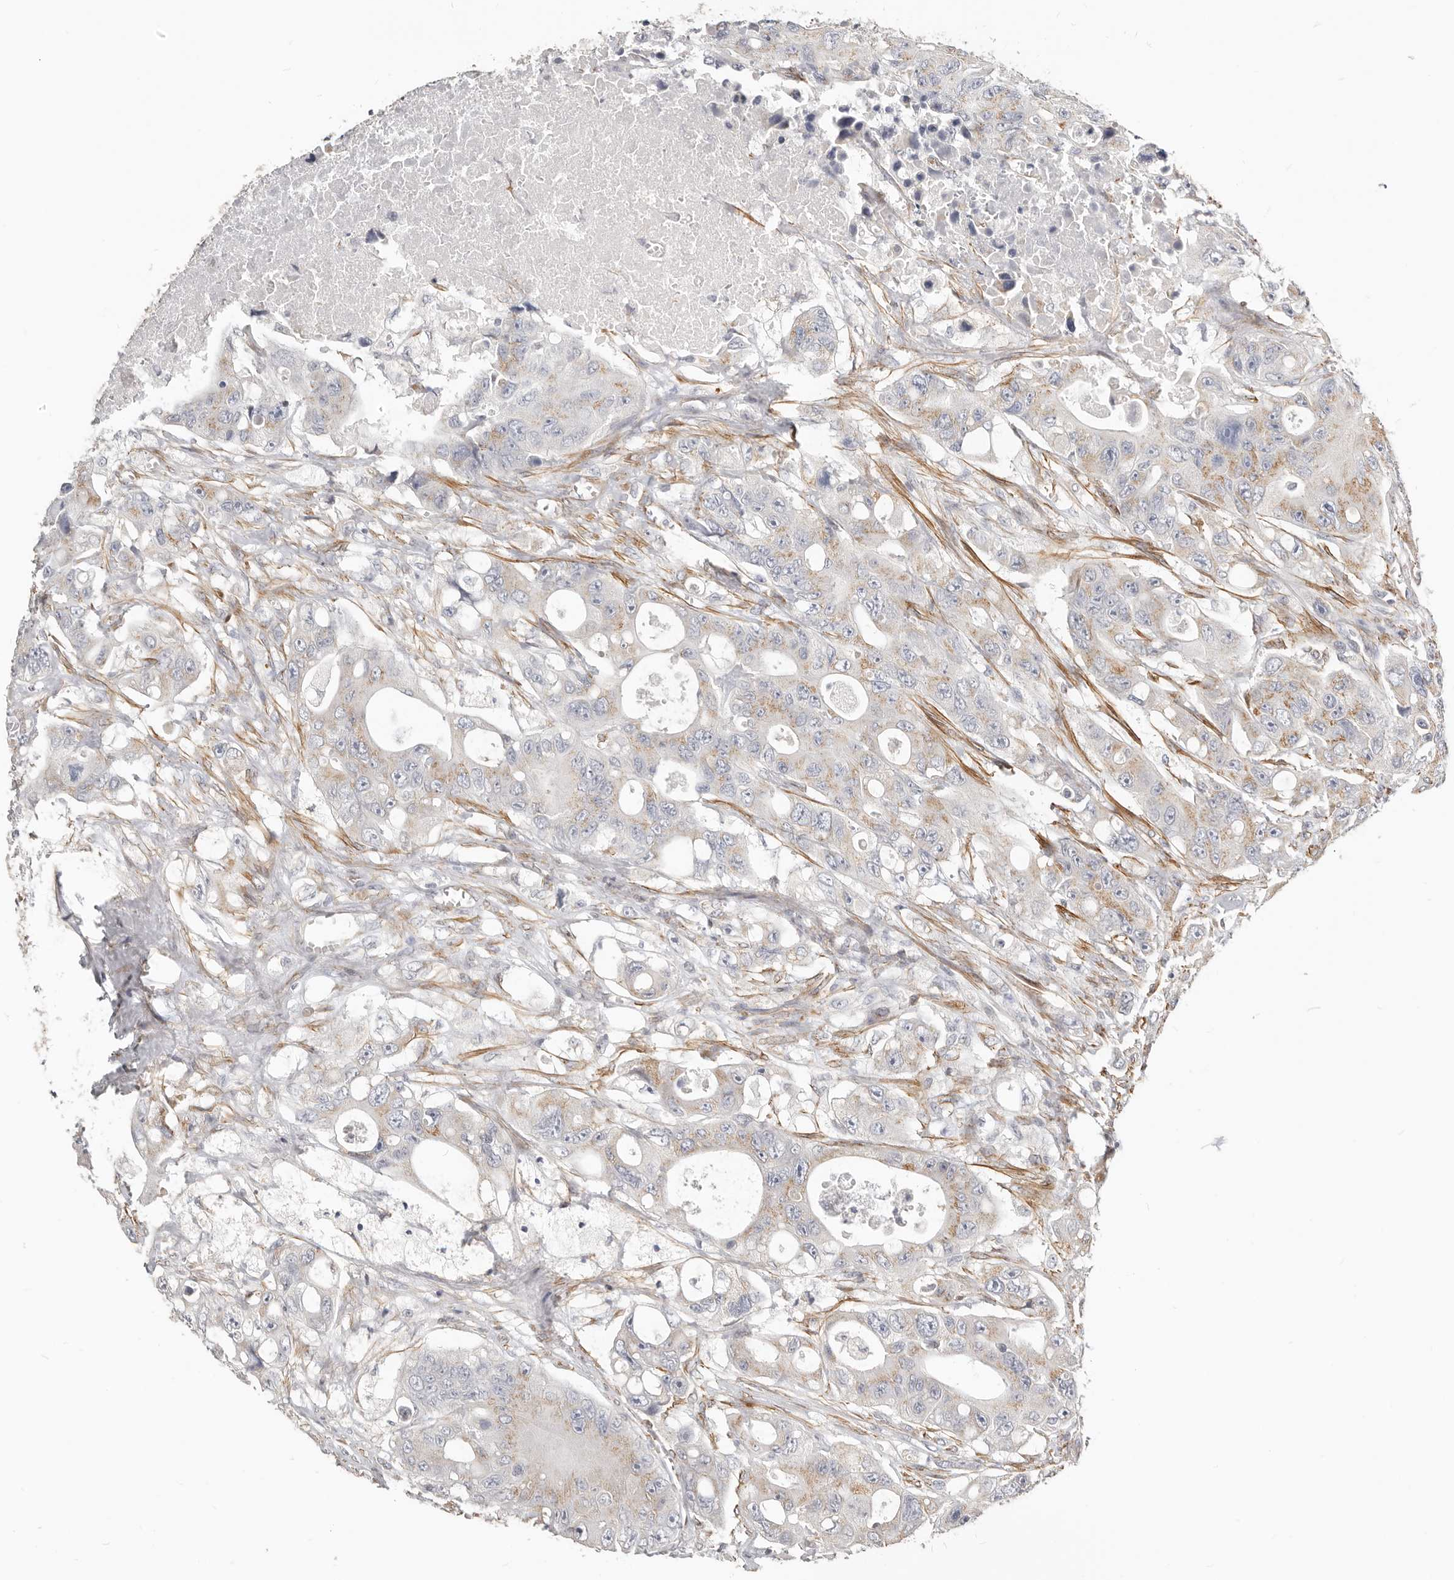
{"staining": {"intensity": "weak", "quantity": "25%-75%", "location": "cytoplasmic/membranous"}, "tissue": "colorectal cancer", "cell_type": "Tumor cells", "image_type": "cancer", "snomed": [{"axis": "morphology", "description": "Adenocarcinoma, NOS"}, {"axis": "topography", "description": "Colon"}], "caption": "Protein staining of colorectal cancer tissue displays weak cytoplasmic/membranous positivity in approximately 25%-75% of tumor cells. (DAB IHC with brightfield microscopy, high magnification).", "gene": "RABAC1", "patient": {"sex": "female", "age": 46}}